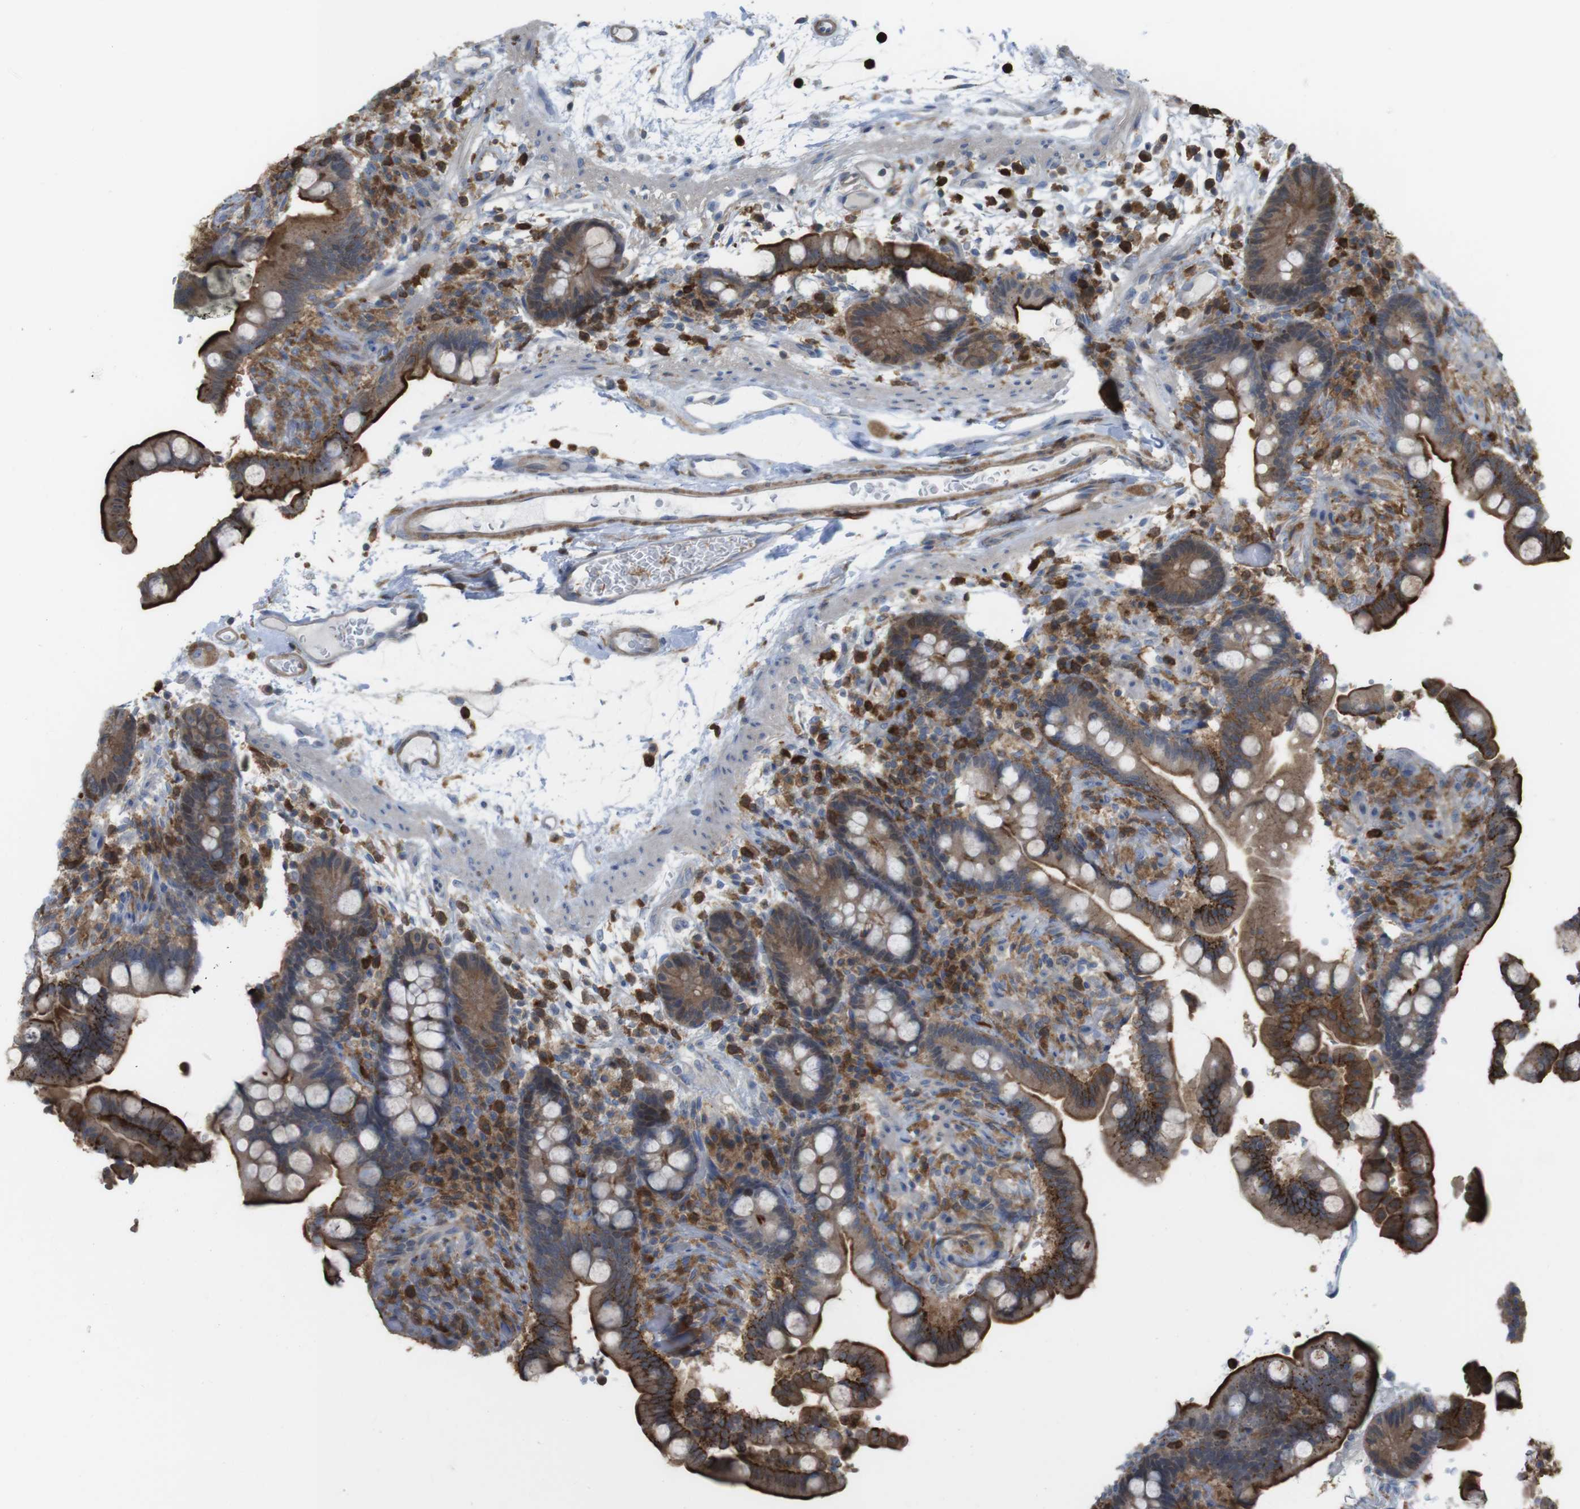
{"staining": {"intensity": "weak", "quantity": "25%-75%", "location": "cytoplasmic/membranous"}, "tissue": "colon", "cell_type": "Endothelial cells", "image_type": "normal", "snomed": [{"axis": "morphology", "description": "Normal tissue, NOS"}, {"axis": "topography", "description": "Colon"}], "caption": "Protein positivity by immunohistochemistry (IHC) demonstrates weak cytoplasmic/membranous positivity in about 25%-75% of endothelial cells in unremarkable colon. (DAB IHC, brown staining for protein, blue staining for nuclei).", "gene": "PRKCD", "patient": {"sex": "male", "age": 73}}